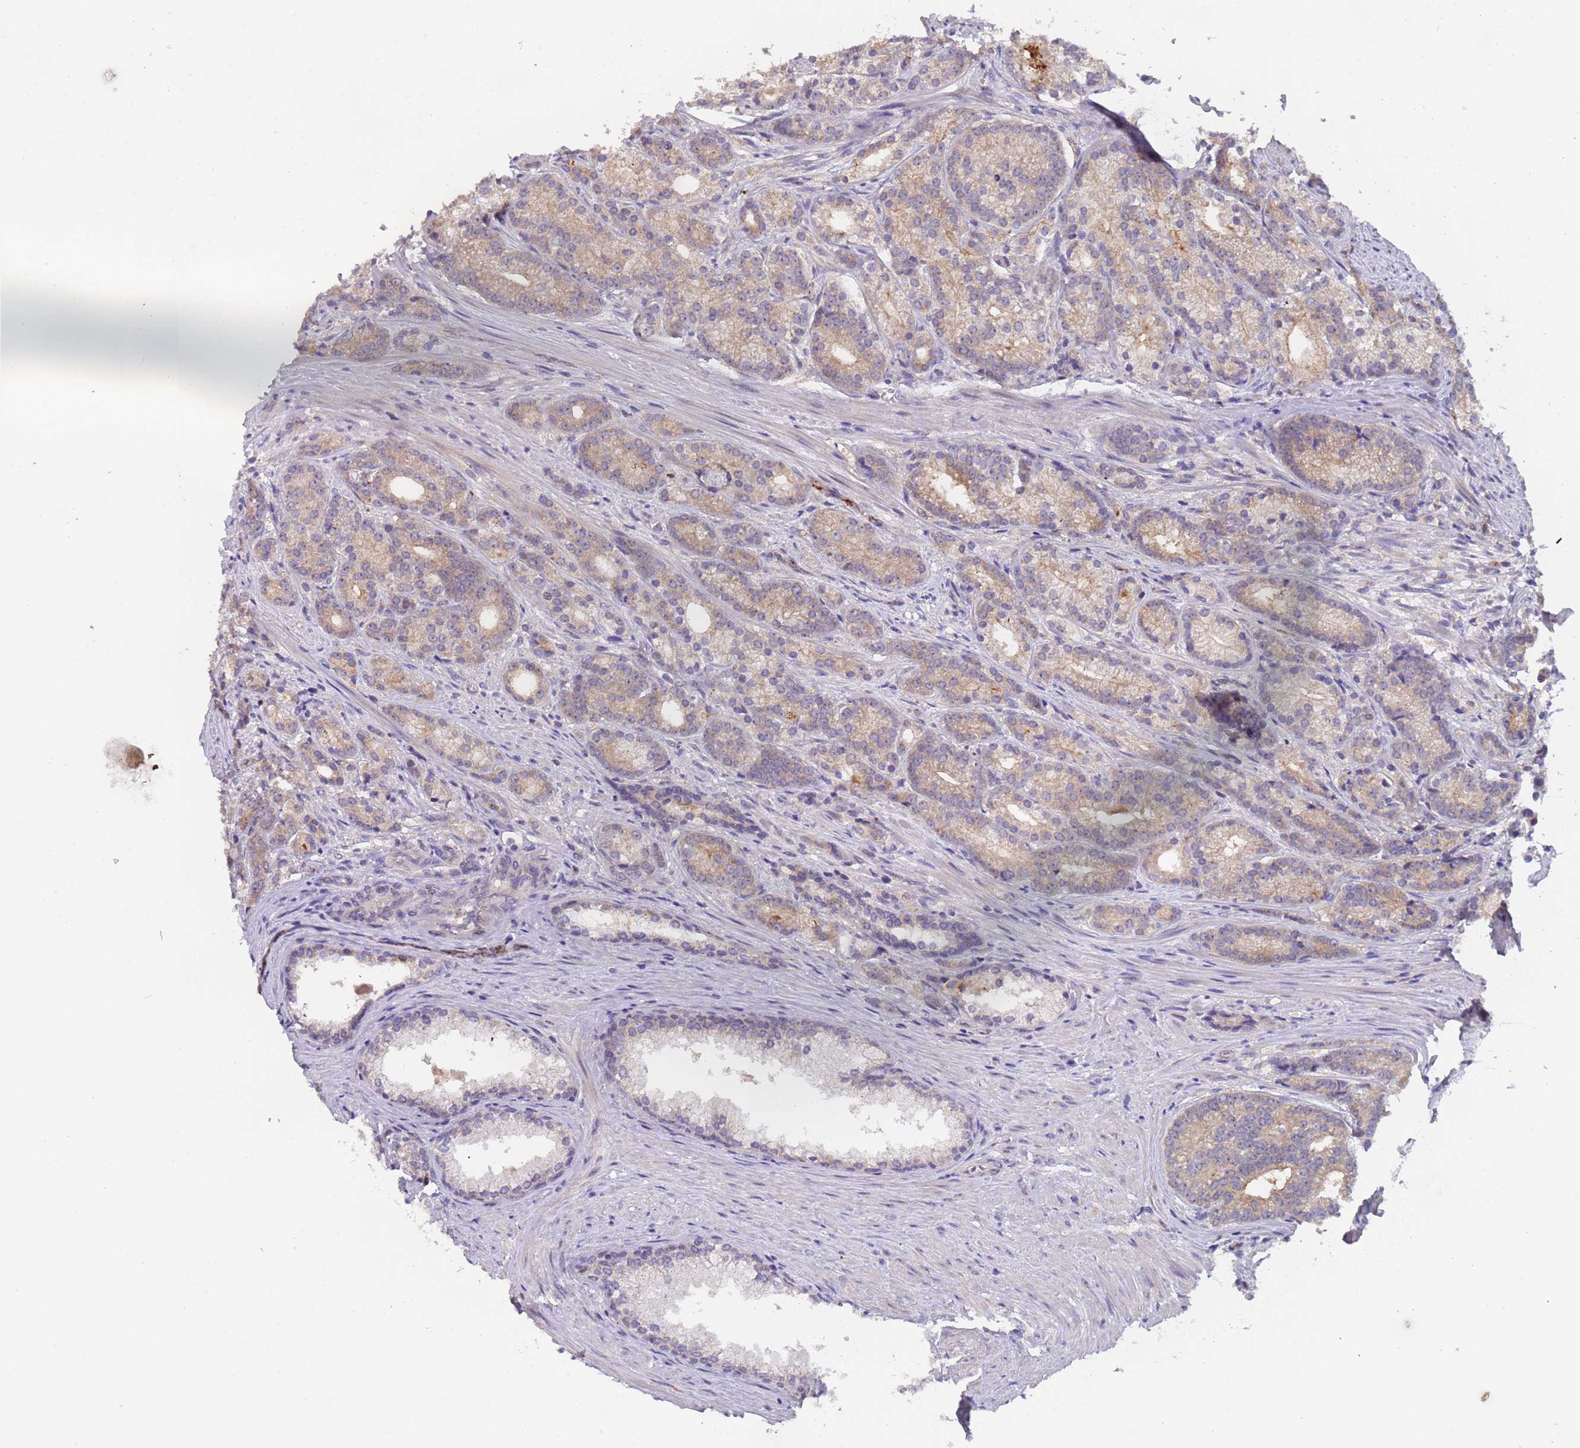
{"staining": {"intensity": "weak", "quantity": ">75%", "location": "cytoplasmic/membranous"}, "tissue": "prostate cancer", "cell_type": "Tumor cells", "image_type": "cancer", "snomed": [{"axis": "morphology", "description": "Adenocarcinoma, Low grade"}, {"axis": "topography", "description": "Prostate"}], "caption": "Human prostate low-grade adenocarcinoma stained with a protein marker demonstrates weak staining in tumor cells.", "gene": "ZNF248", "patient": {"sex": "male", "age": 71}}